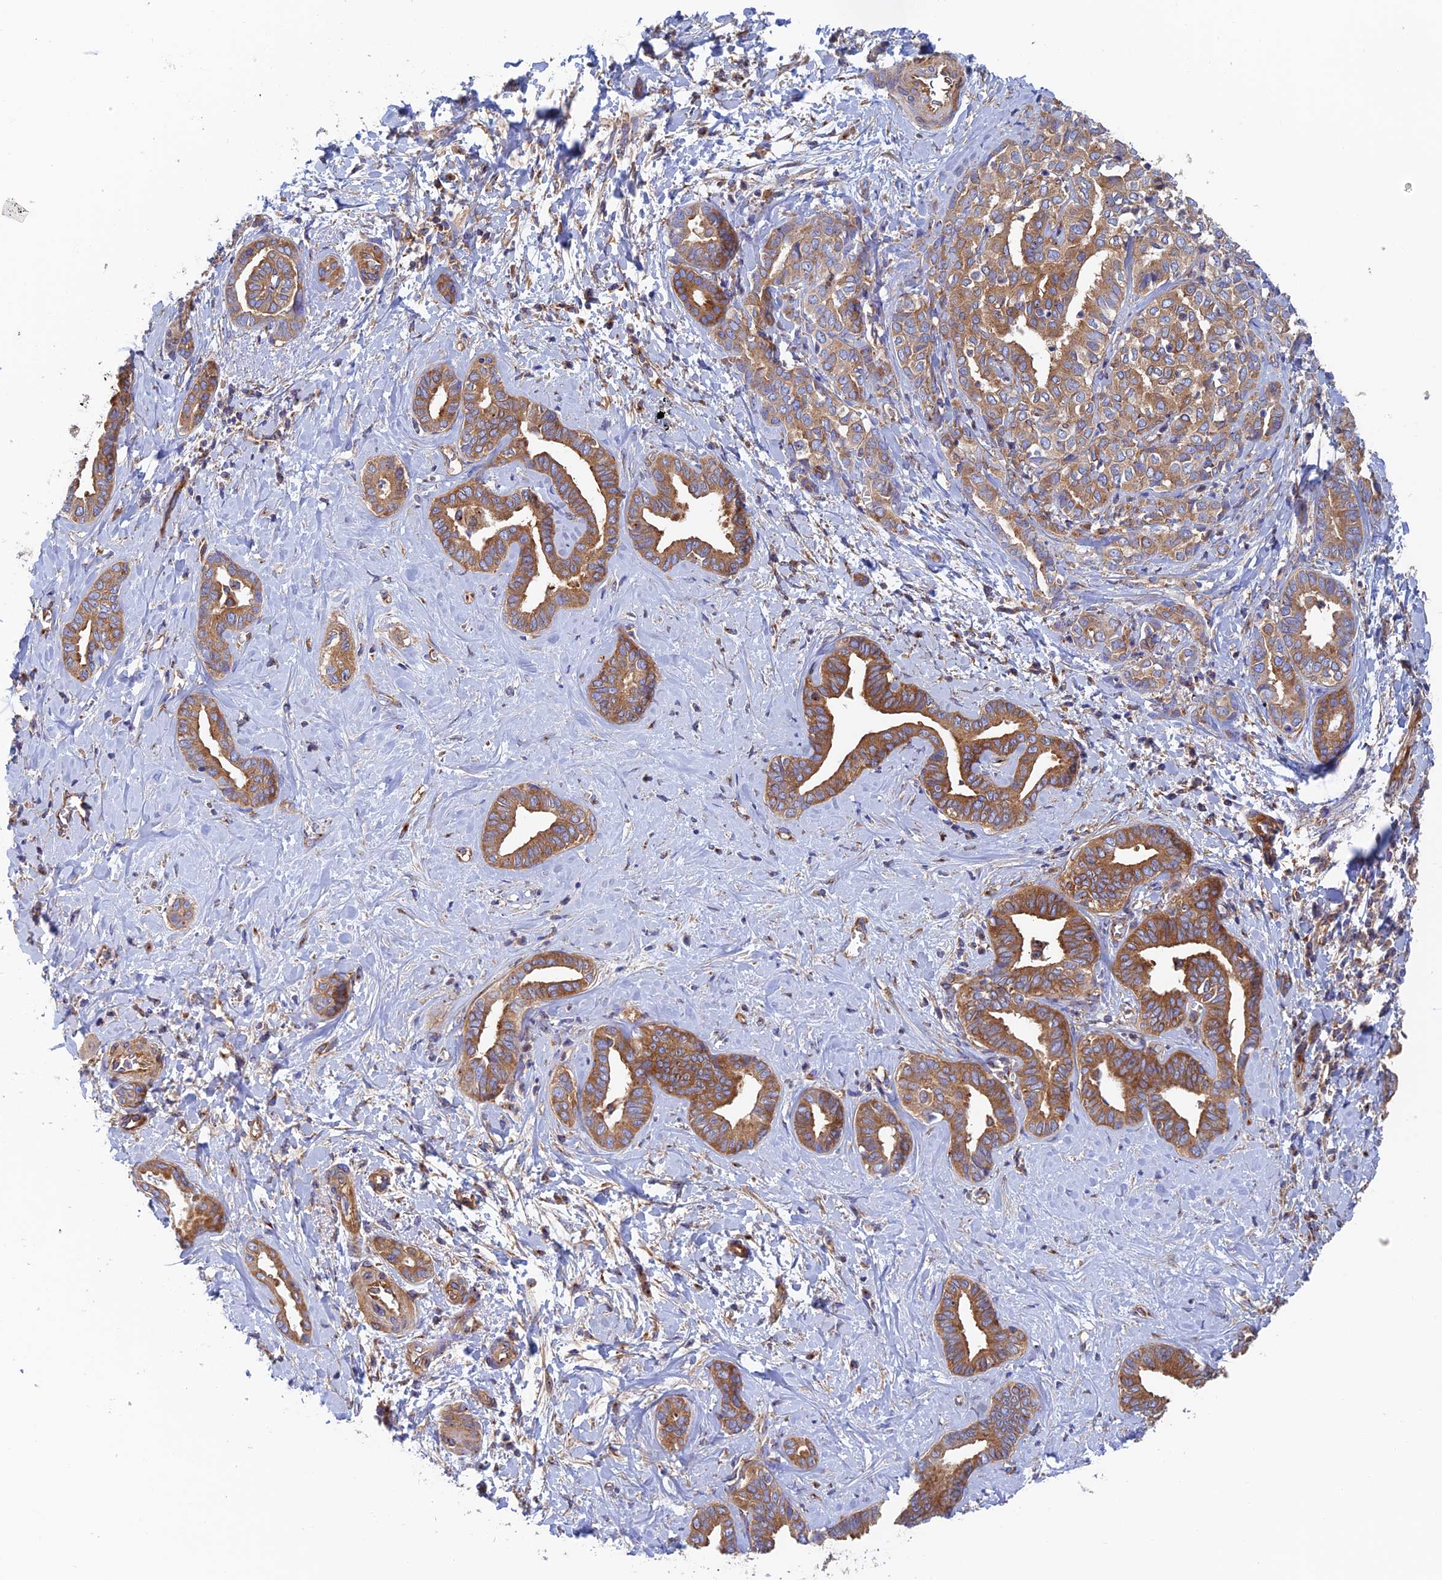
{"staining": {"intensity": "moderate", "quantity": ">75%", "location": "cytoplasmic/membranous"}, "tissue": "liver cancer", "cell_type": "Tumor cells", "image_type": "cancer", "snomed": [{"axis": "morphology", "description": "Cholangiocarcinoma"}, {"axis": "topography", "description": "Liver"}], "caption": "Moderate cytoplasmic/membranous staining is appreciated in about >75% of tumor cells in liver cancer. Nuclei are stained in blue.", "gene": "DCTN2", "patient": {"sex": "female", "age": 77}}